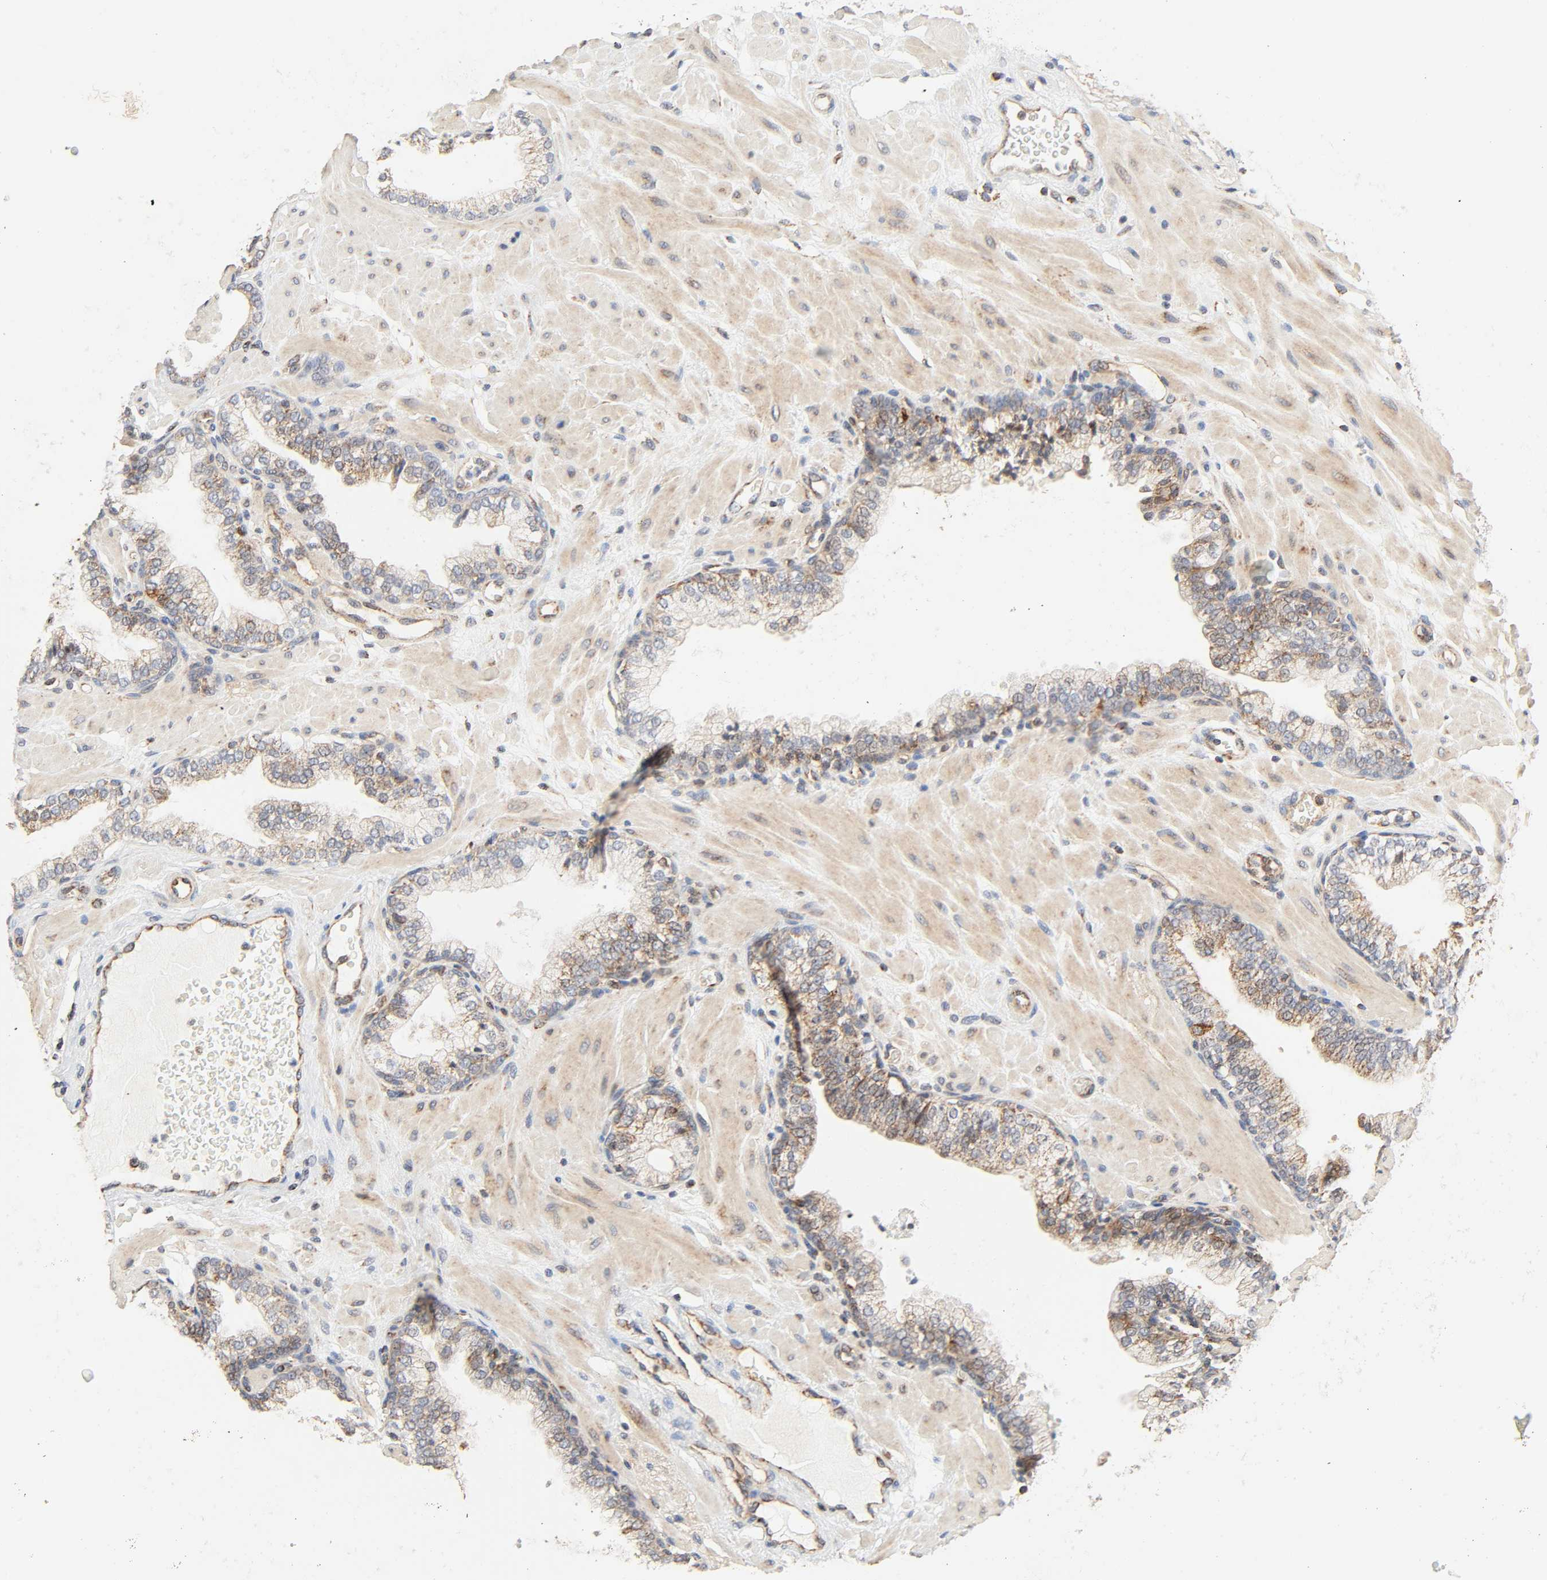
{"staining": {"intensity": "moderate", "quantity": ">75%", "location": "cytoplasmic/membranous"}, "tissue": "prostate", "cell_type": "Glandular cells", "image_type": "normal", "snomed": [{"axis": "morphology", "description": "Normal tissue, NOS"}, {"axis": "topography", "description": "Prostate"}], "caption": "Moderate cytoplasmic/membranous expression is seen in approximately >75% of glandular cells in normal prostate. (IHC, brightfield microscopy, high magnification).", "gene": "ZMAT5", "patient": {"sex": "male", "age": 60}}